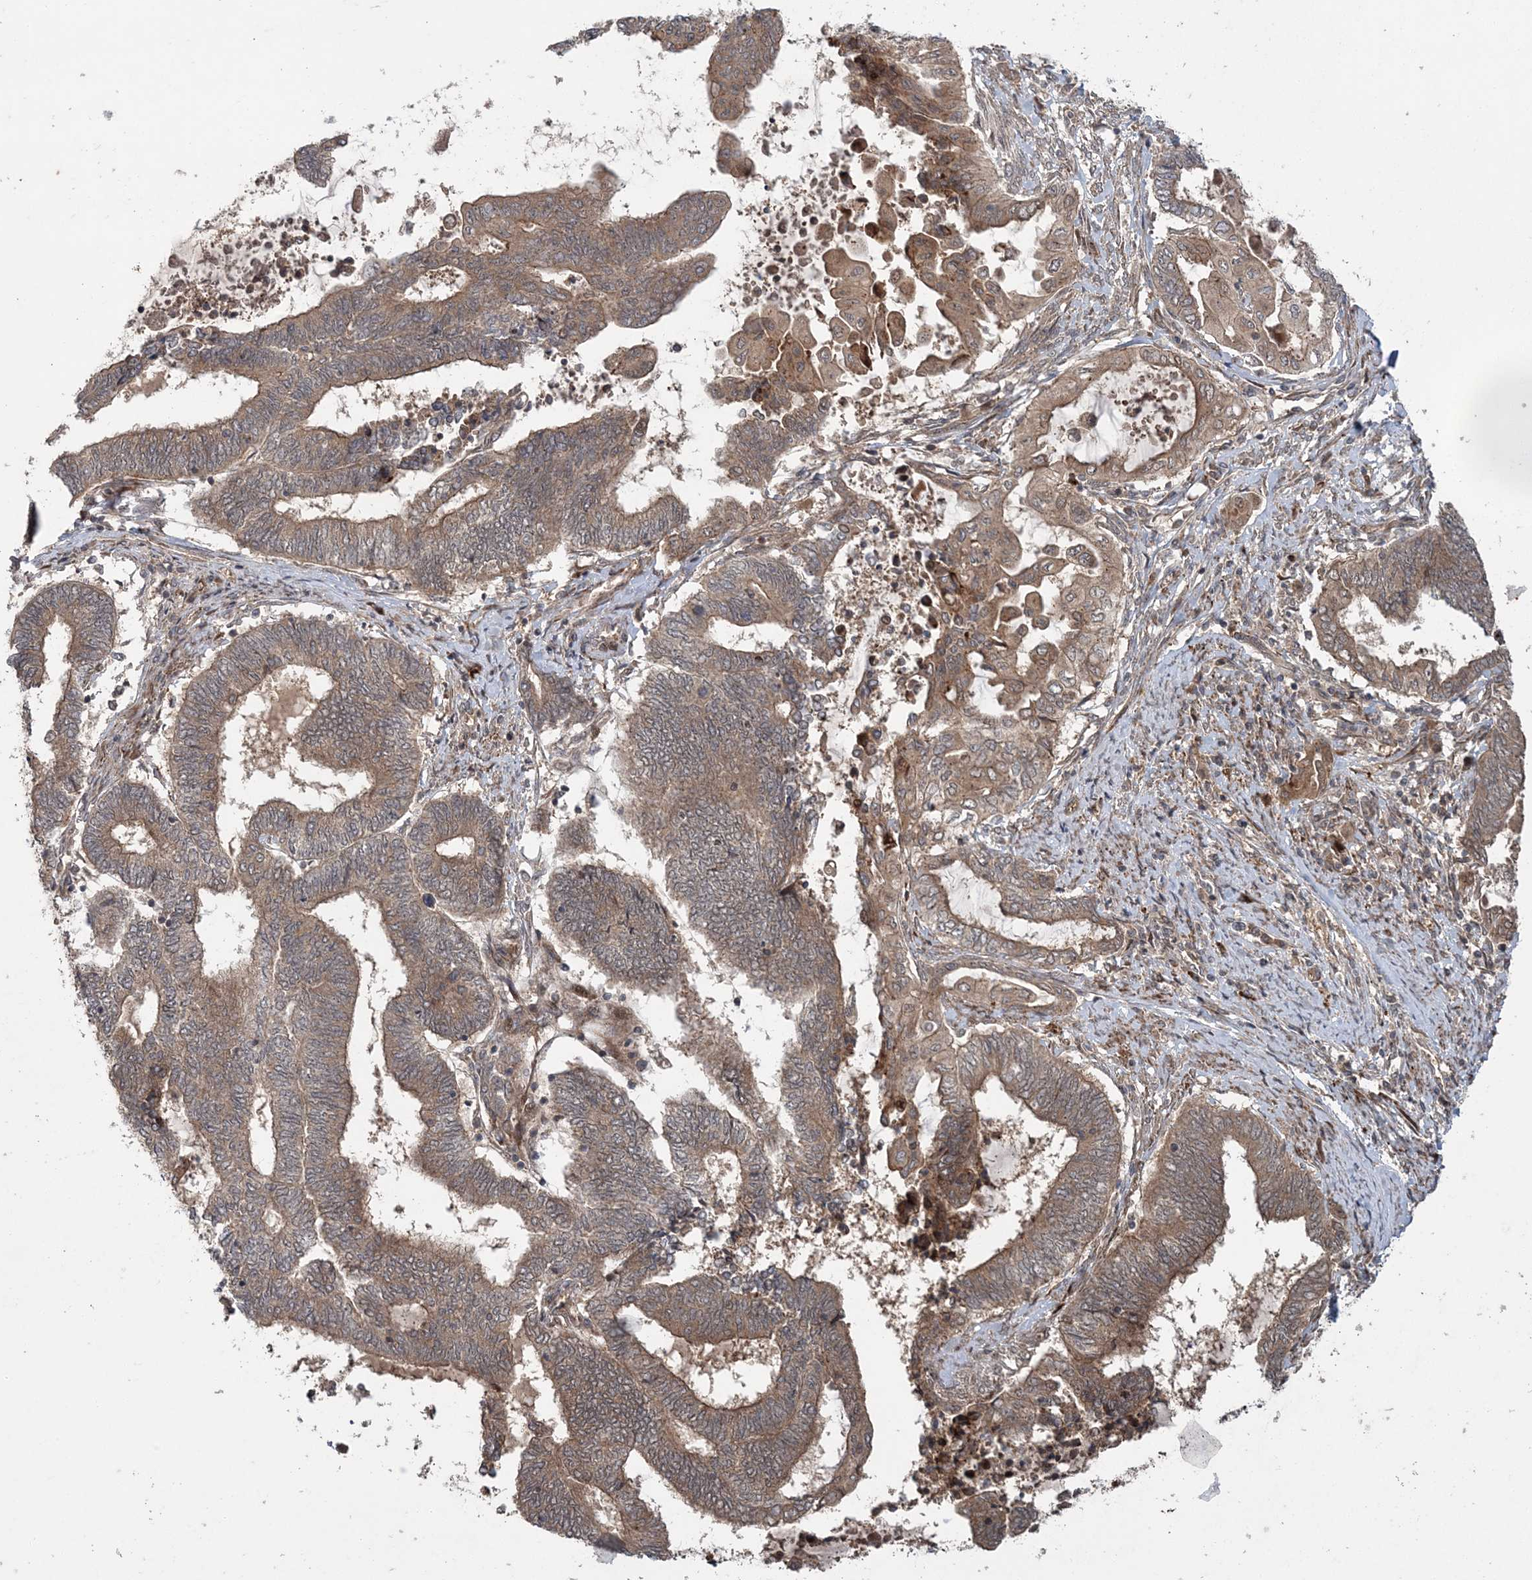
{"staining": {"intensity": "weak", "quantity": ">75%", "location": "cytoplasmic/membranous"}, "tissue": "endometrial cancer", "cell_type": "Tumor cells", "image_type": "cancer", "snomed": [{"axis": "morphology", "description": "Adenocarcinoma, NOS"}, {"axis": "topography", "description": "Uterus"}, {"axis": "topography", "description": "Endometrium"}], "caption": "Protein expression analysis of endometrial adenocarcinoma exhibits weak cytoplasmic/membranous expression in about >75% of tumor cells.", "gene": "UBTD2", "patient": {"sex": "female", "age": 70}}